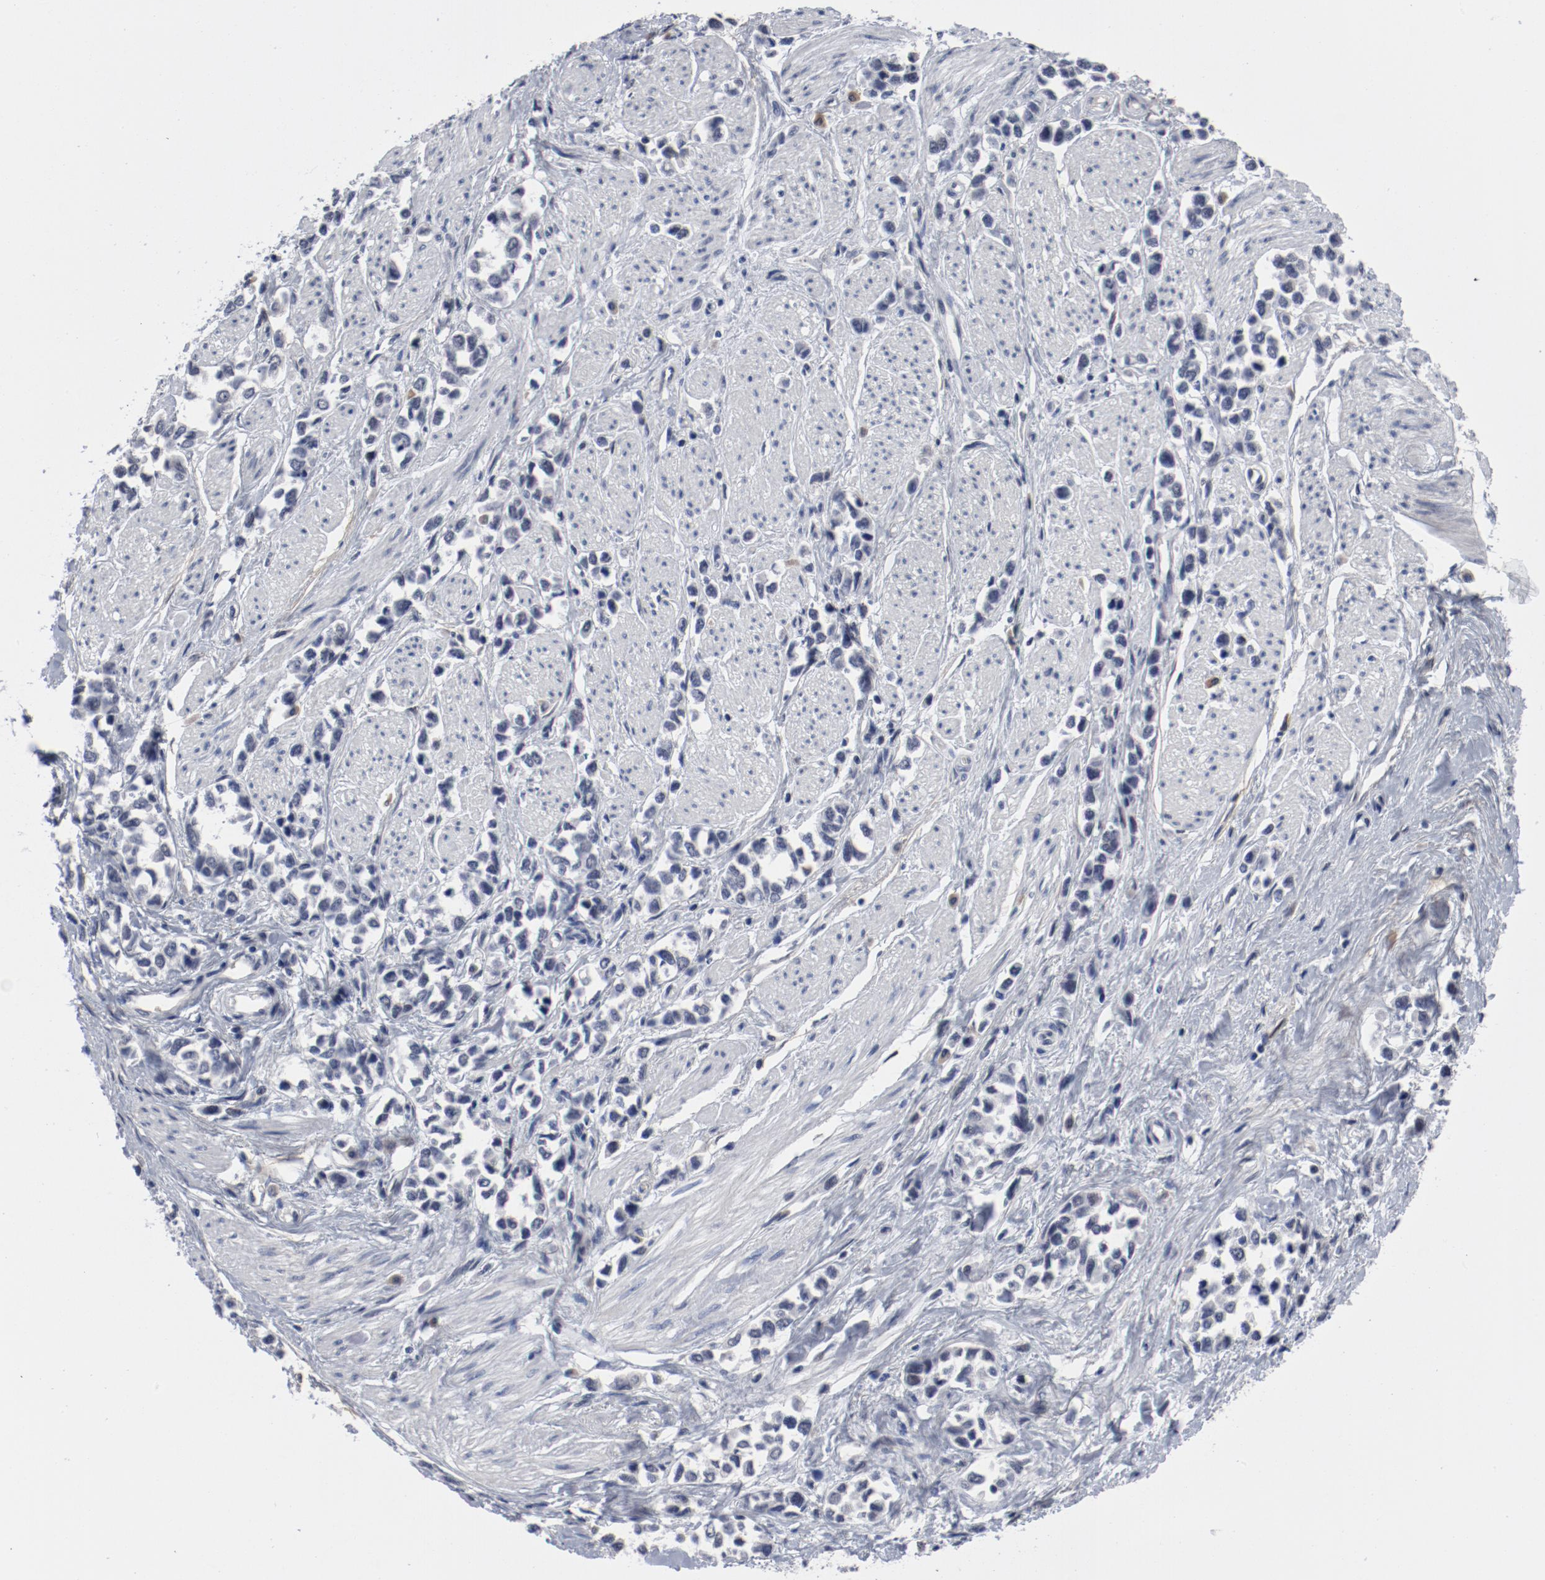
{"staining": {"intensity": "negative", "quantity": "none", "location": "none"}, "tissue": "stomach cancer", "cell_type": "Tumor cells", "image_type": "cancer", "snomed": [{"axis": "morphology", "description": "Adenocarcinoma, NOS"}, {"axis": "topography", "description": "Stomach, upper"}], "caption": "Immunohistochemistry (IHC) image of adenocarcinoma (stomach) stained for a protein (brown), which reveals no positivity in tumor cells.", "gene": "ANKLE2", "patient": {"sex": "male", "age": 76}}